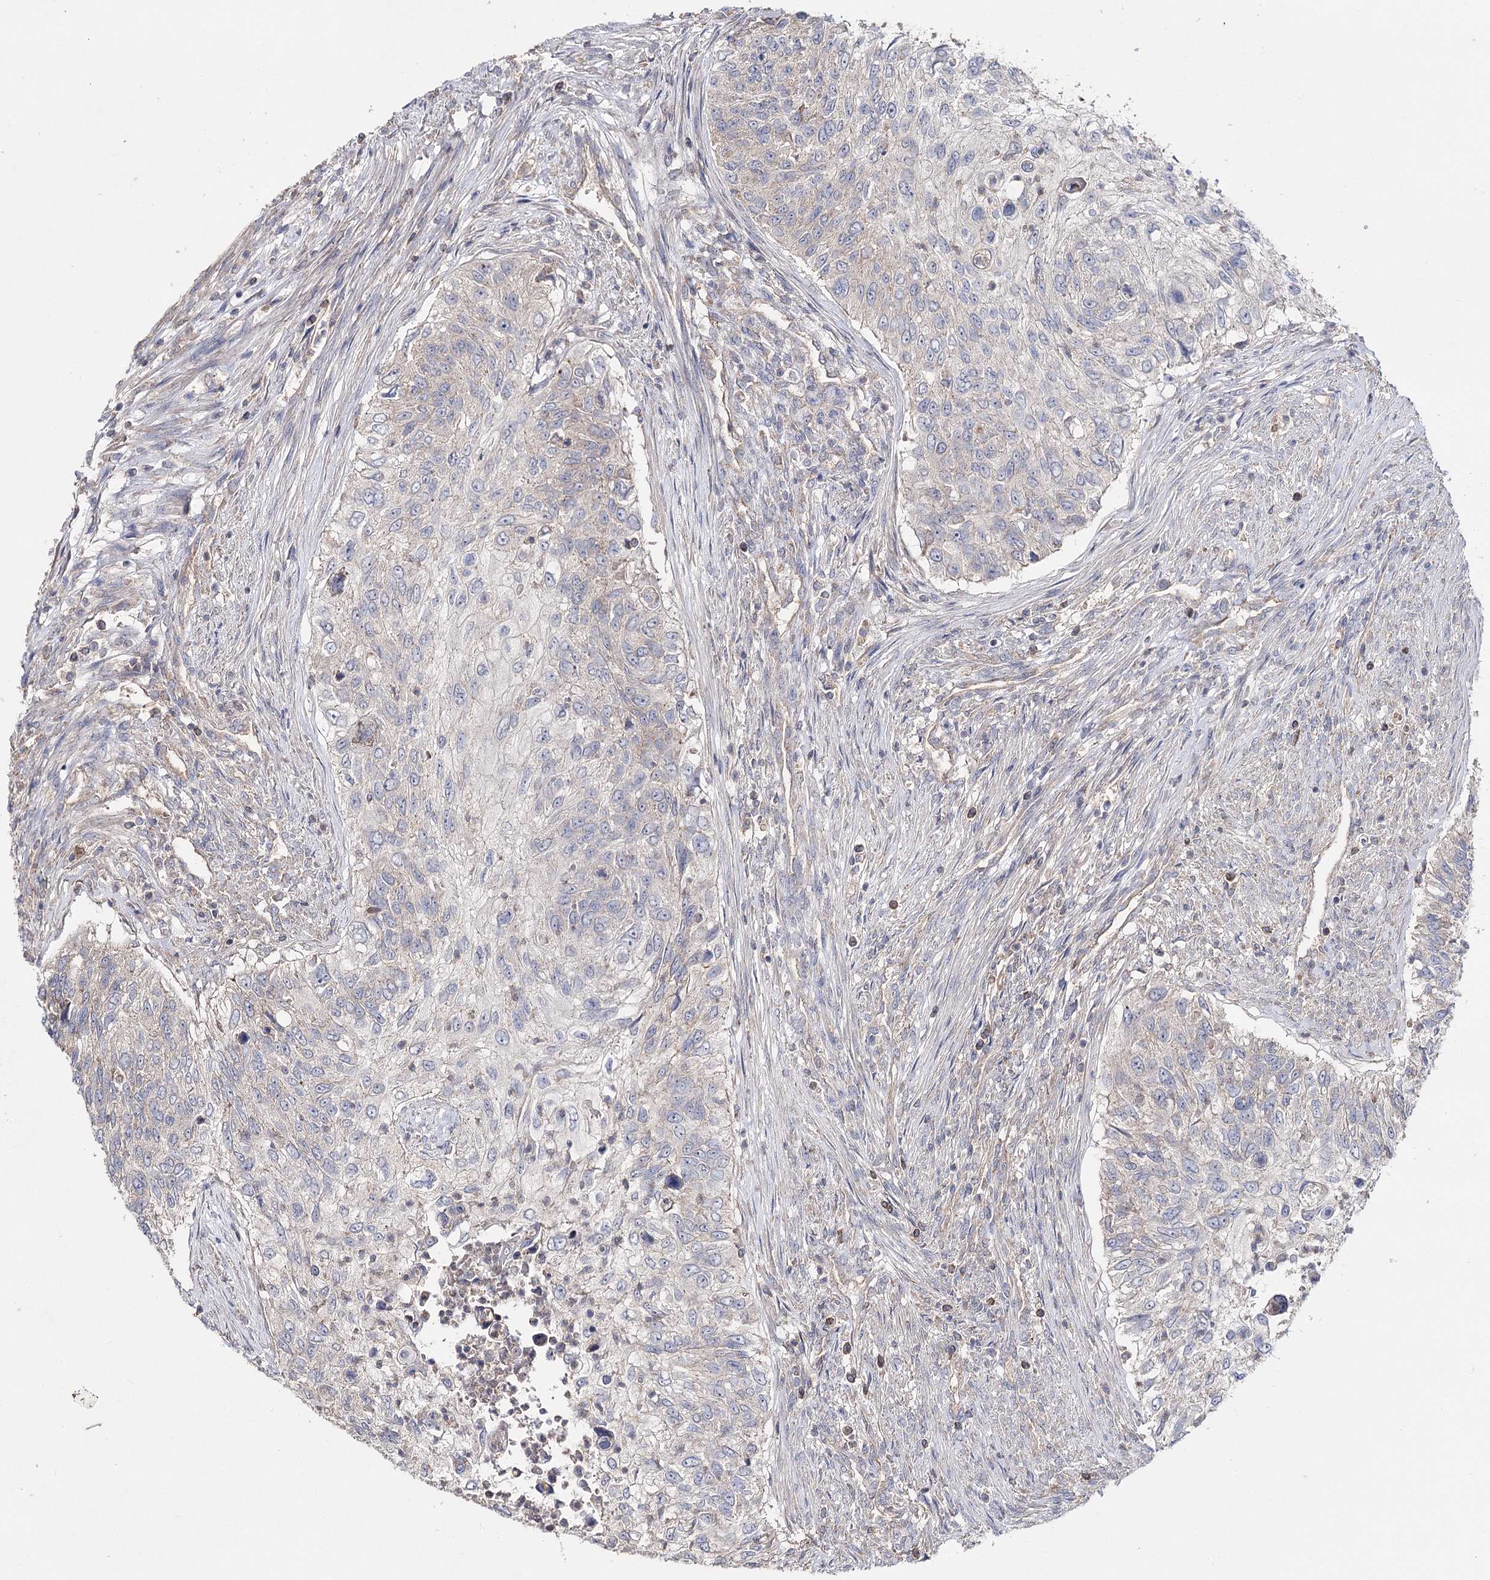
{"staining": {"intensity": "negative", "quantity": "none", "location": "none"}, "tissue": "urothelial cancer", "cell_type": "Tumor cells", "image_type": "cancer", "snomed": [{"axis": "morphology", "description": "Urothelial carcinoma, High grade"}, {"axis": "topography", "description": "Urinary bladder"}], "caption": "An image of urothelial carcinoma (high-grade) stained for a protein reveals no brown staining in tumor cells.", "gene": "AURKC", "patient": {"sex": "female", "age": 60}}